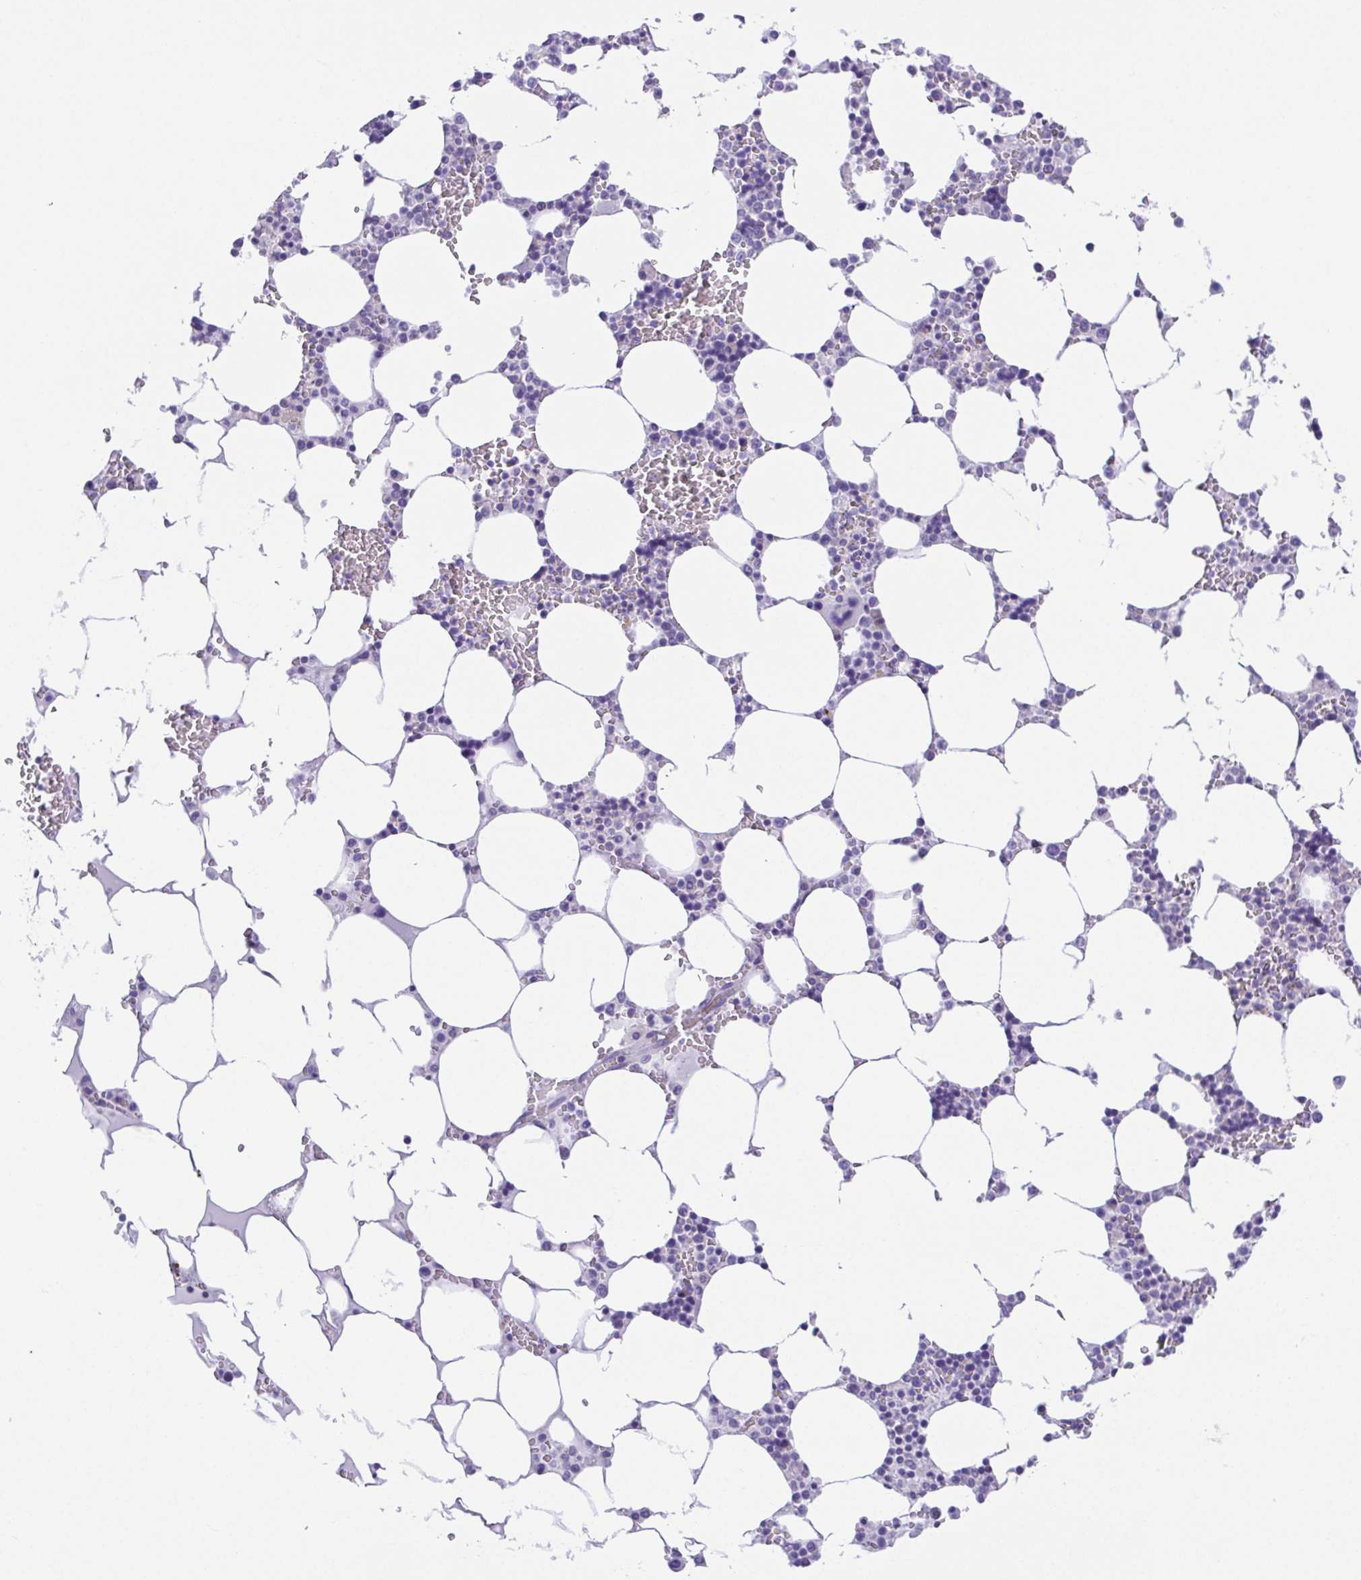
{"staining": {"intensity": "negative", "quantity": "none", "location": "none"}, "tissue": "bone marrow", "cell_type": "Hematopoietic cells", "image_type": "normal", "snomed": [{"axis": "morphology", "description": "Normal tissue, NOS"}, {"axis": "topography", "description": "Bone marrow"}], "caption": "An immunohistochemistry photomicrograph of unremarkable bone marrow is shown. There is no staining in hematopoietic cells of bone marrow. The staining is performed using DAB (3,3'-diaminobenzidine) brown chromogen with nuclei counter-stained in using hematoxylin.", "gene": "LUZP4", "patient": {"sex": "male", "age": 64}}